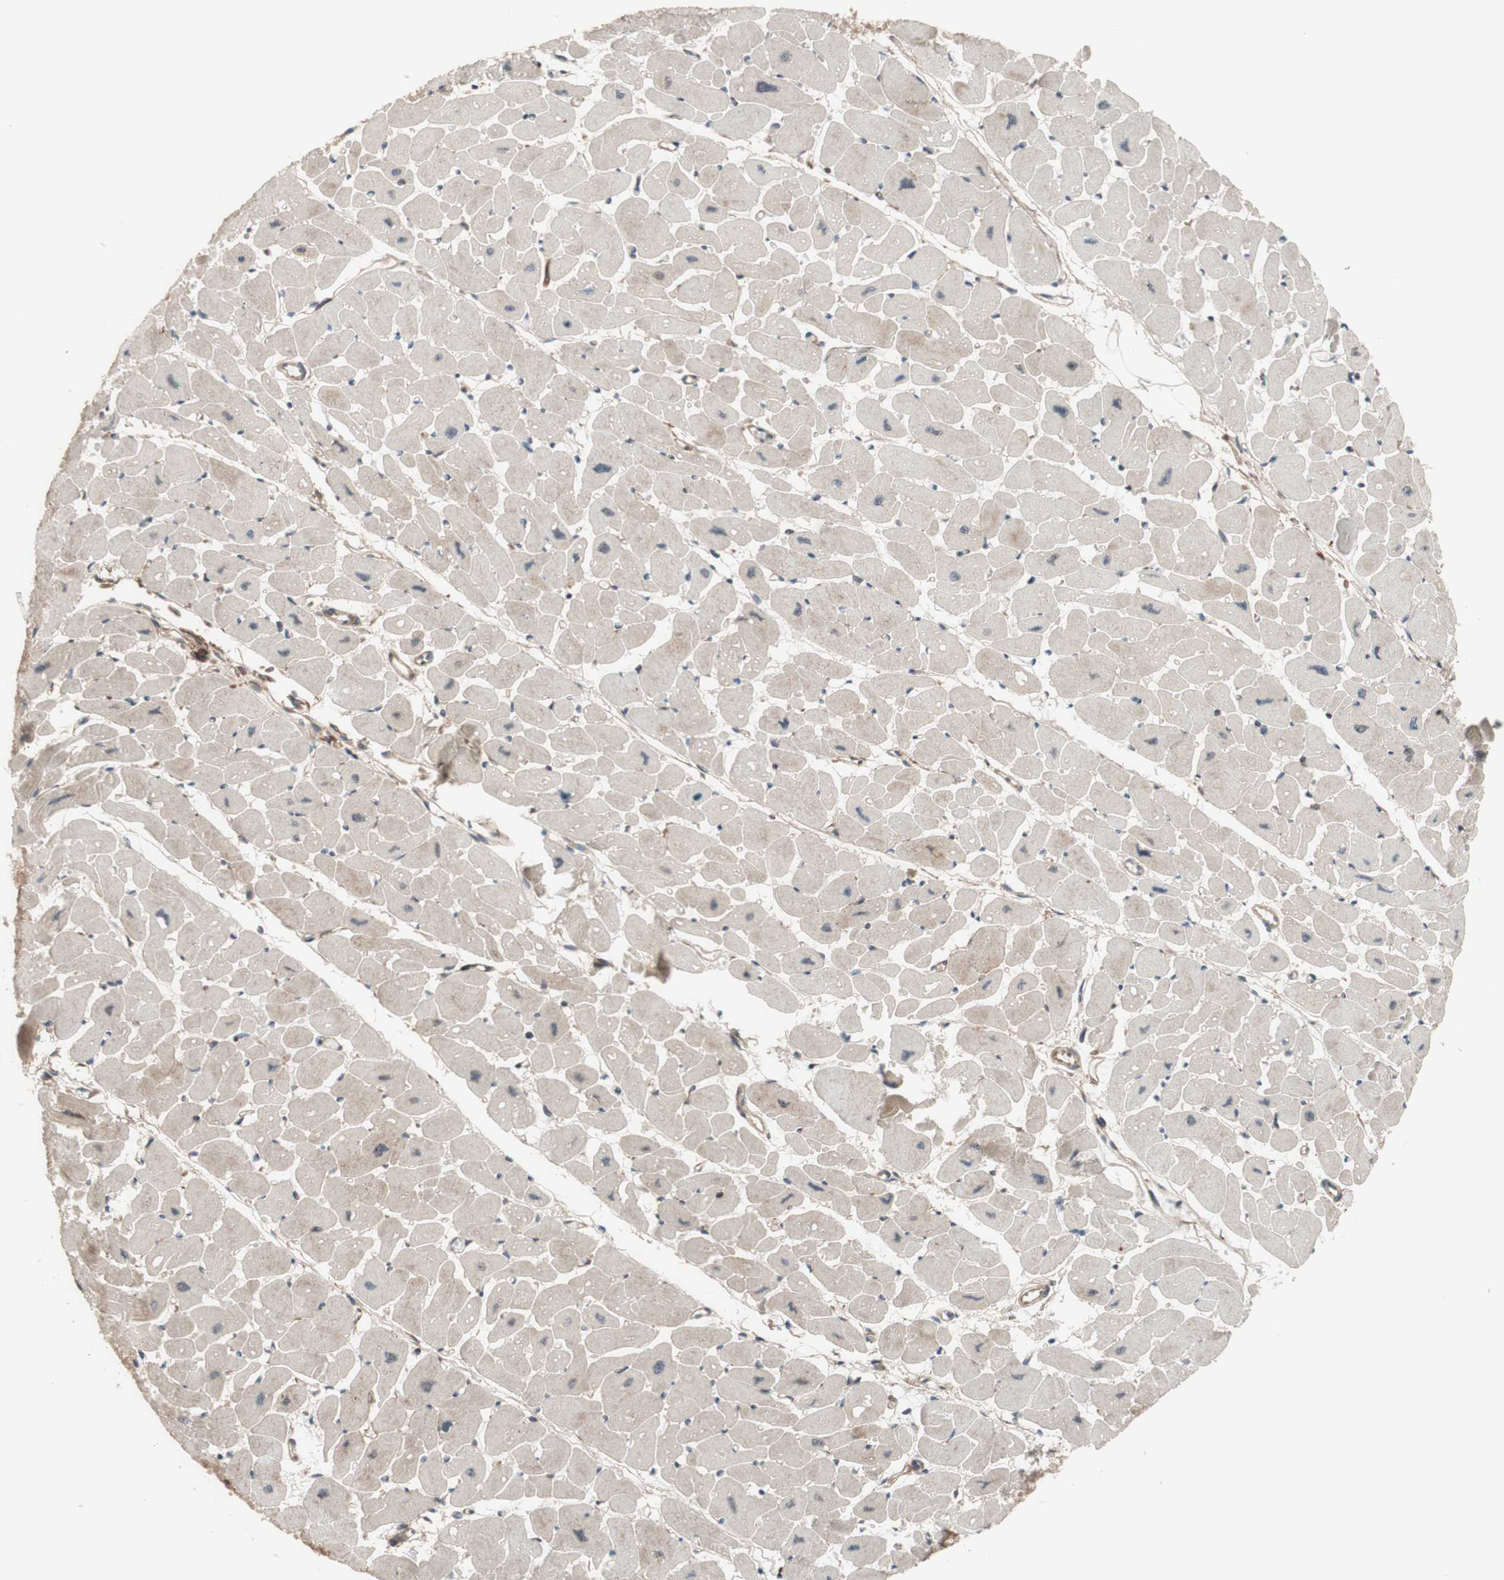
{"staining": {"intensity": "moderate", "quantity": "25%-75%", "location": "cytoplasmic/membranous"}, "tissue": "heart muscle", "cell_type": "Cardiomyocytes", "image_type": "normal", "snomed": [{"axis": "morphology", "description": "Normal tissue, NOS"}, {"axis": "topography", "description": "Heart"}], "caption": "Protein staining of normal heart muscle exhibits moderate cytoplasmic/membranous positivity in approximately 25%-75% of cardiomyocytes.", "gene": "CCN4", "patient": {"sex": "female", "age": 54}}